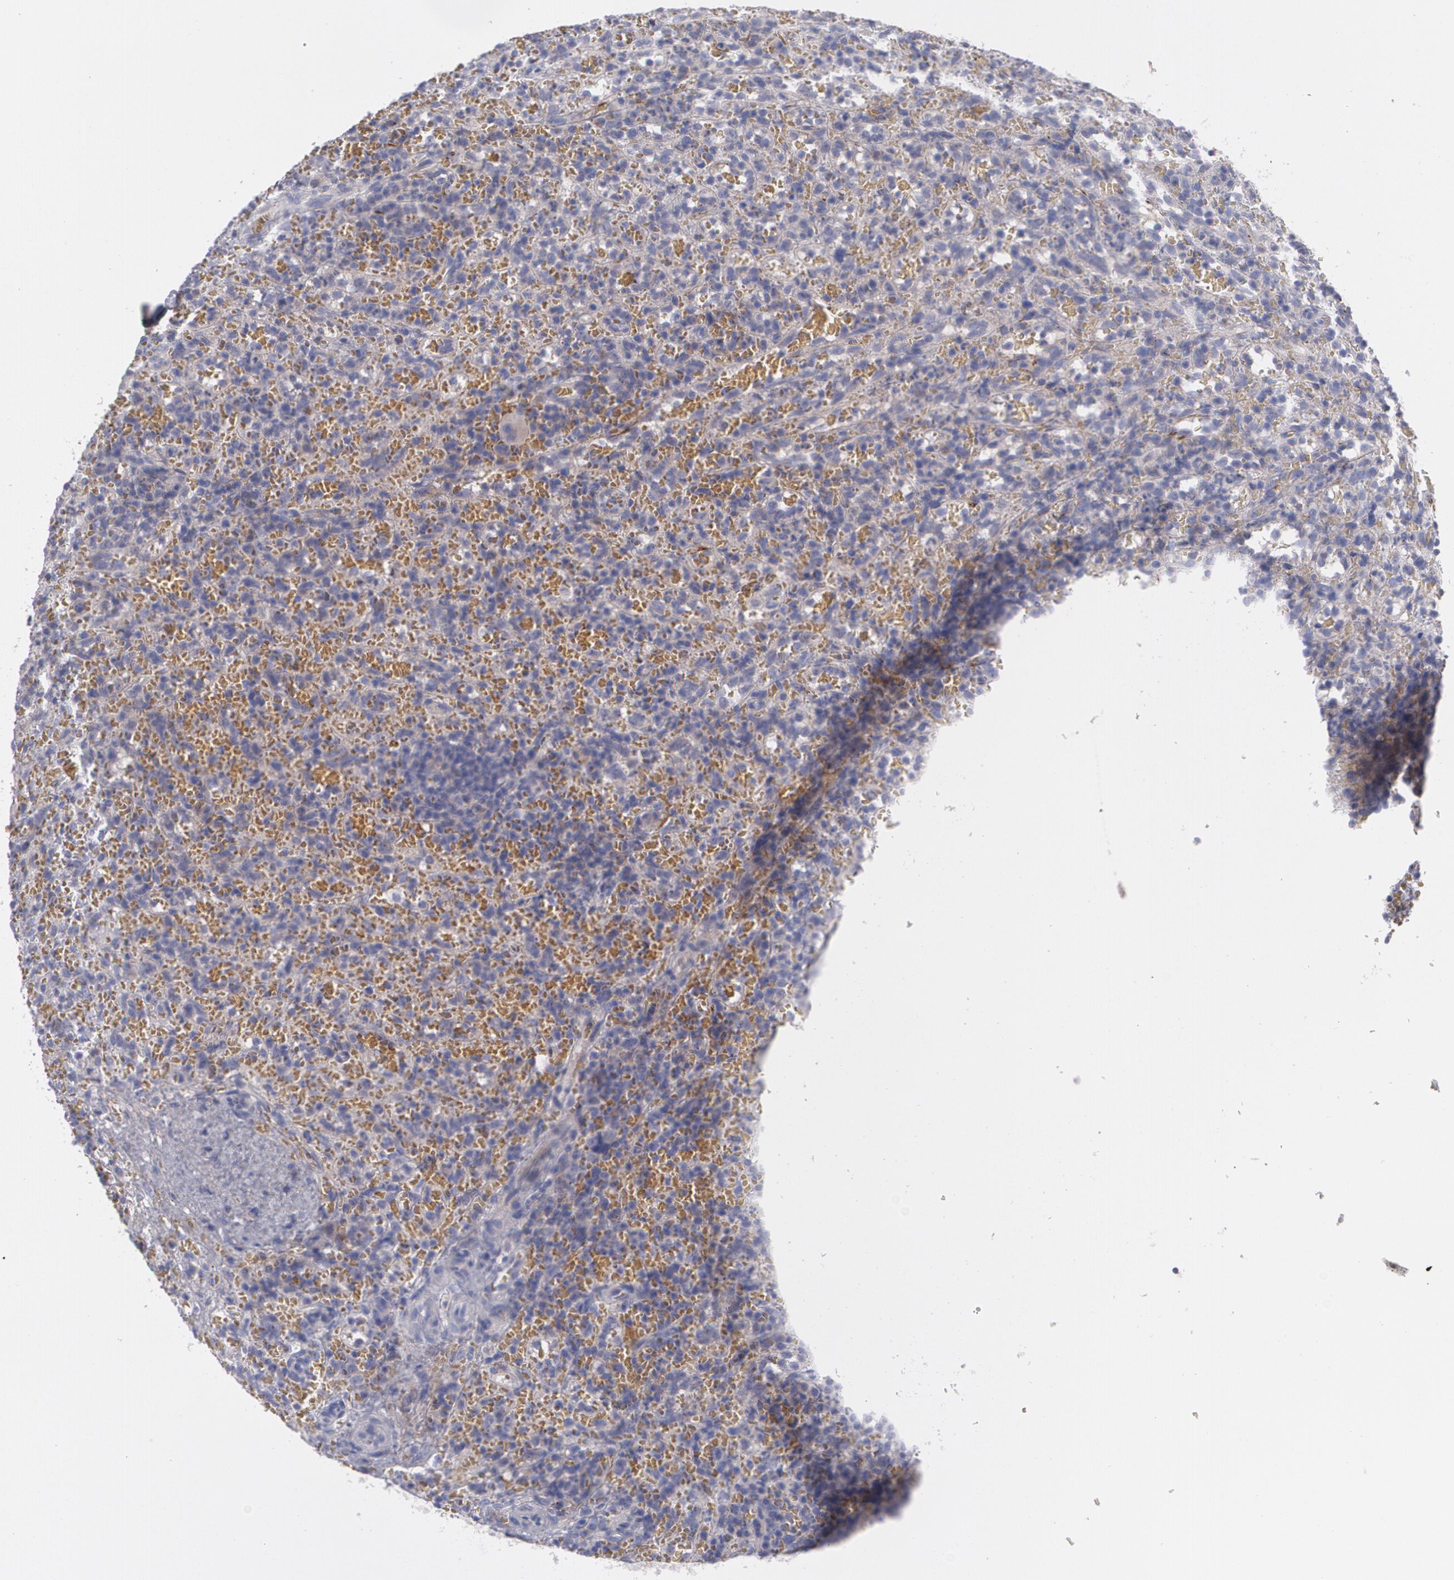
{"staining": {"intensity": "negative", "quantity": "none", "location": "none"}, "tissue": "lymphoma", "cell_type": "Tumor cells", "image_type": "cancer", "snomed": [{"axis": "morphology", "description": "Malignant lymphoma, non-Hodgkin's type, Low grade"}, {"axis": "topography", "description": "Spleen"}], "caption": "Tumor cells are negative for brown protein staining in malignant lymphoma, non-Hodgkin's type (low-grade).", "gene": "FBLN1", "patient": {"sex": "female", "age": 64}}